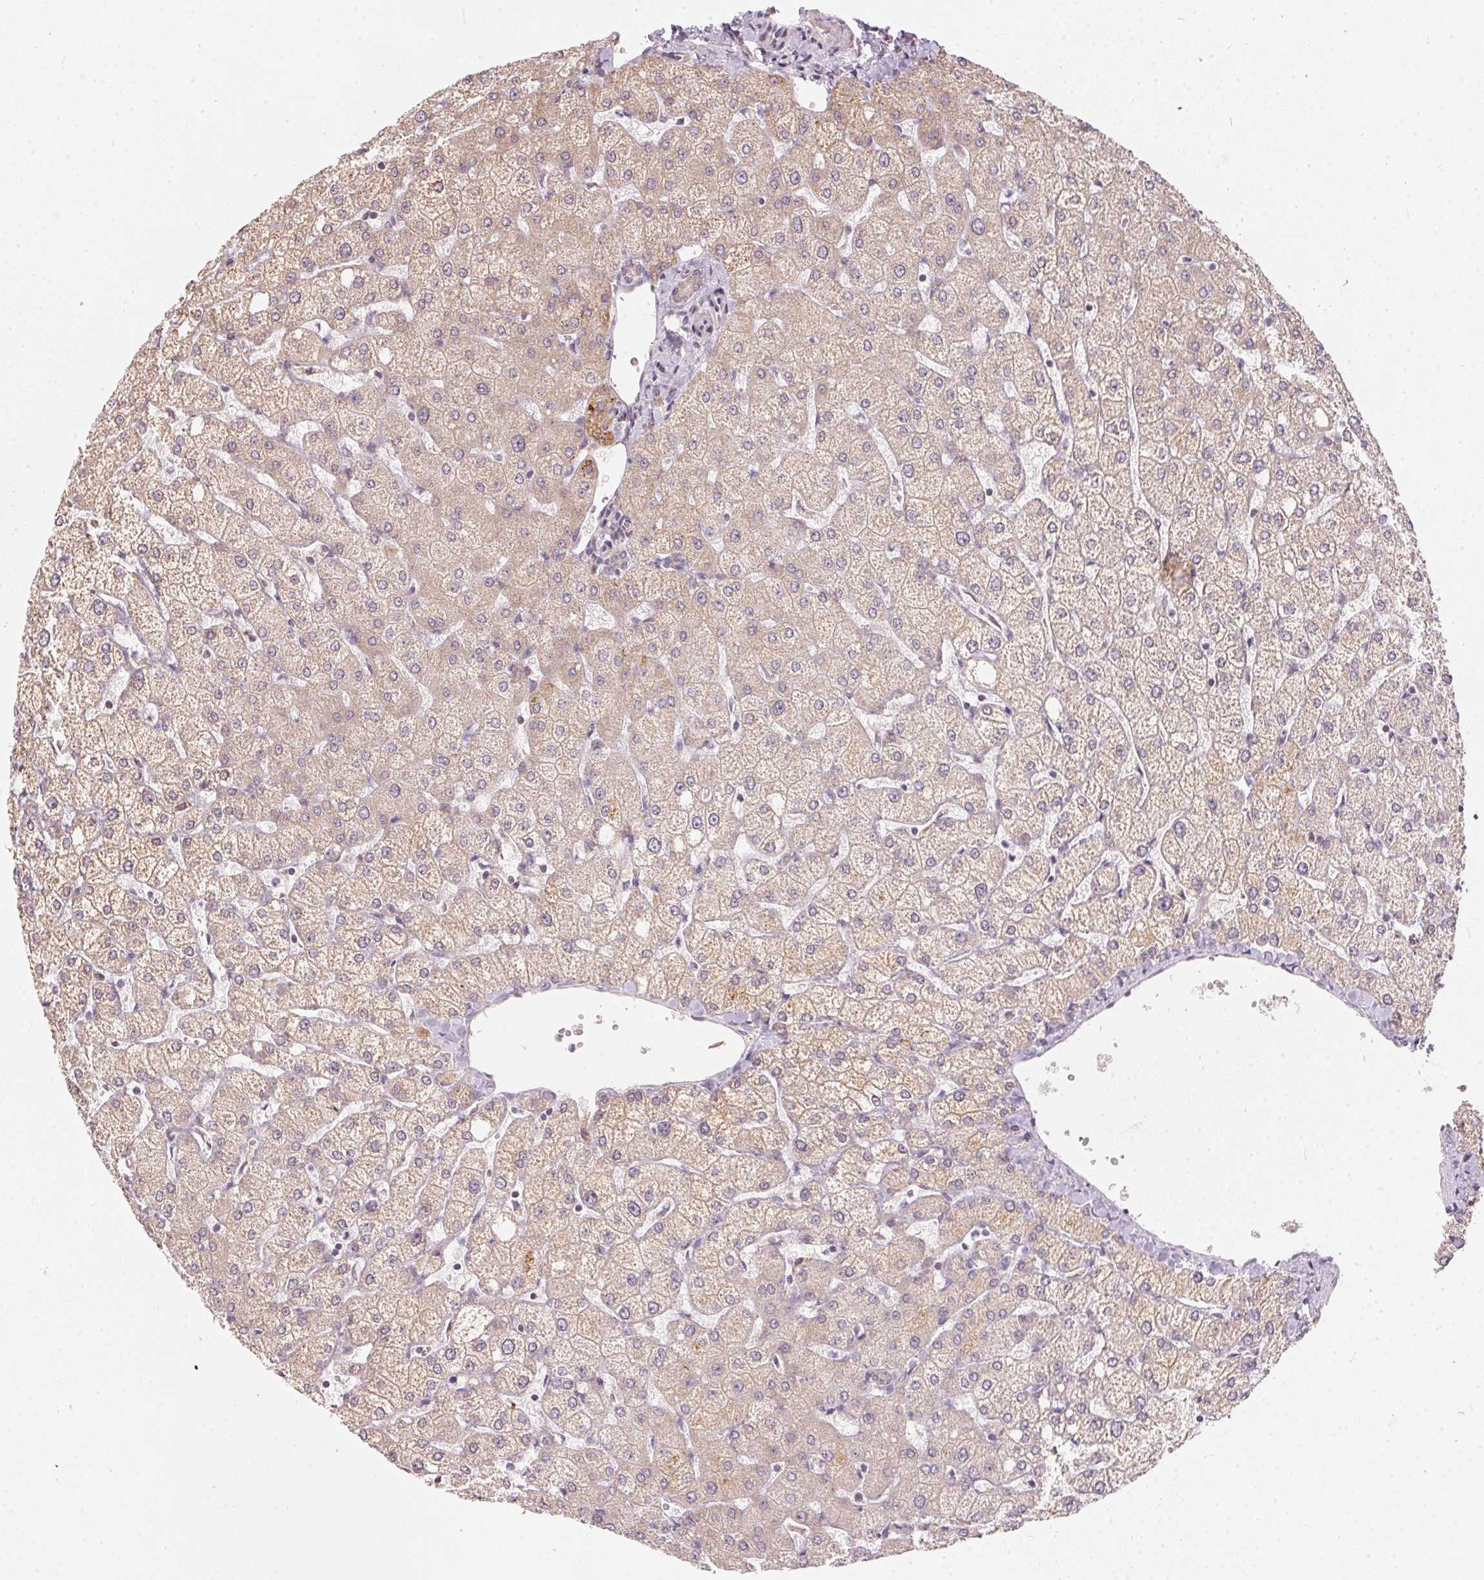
{"staining": {"intensity": "negative", "quantity": "none", "location": "none"}, "tissue": "liver", "cell_type": "Cholangiocytes", "image_type": "normal", "snomed": [{"axis": "morphology", "description": "Normal tissue, NOS"}, {"axis": "topography", "description": "Liver"}], "caption": "Cholangiocytes show no significant expression in benign liver. (DAB (3,3'-diaminobenzidine) IHC, high magnification).", "gene": "VWA5B2", "patient": {"sex": "female", "age": 54}}